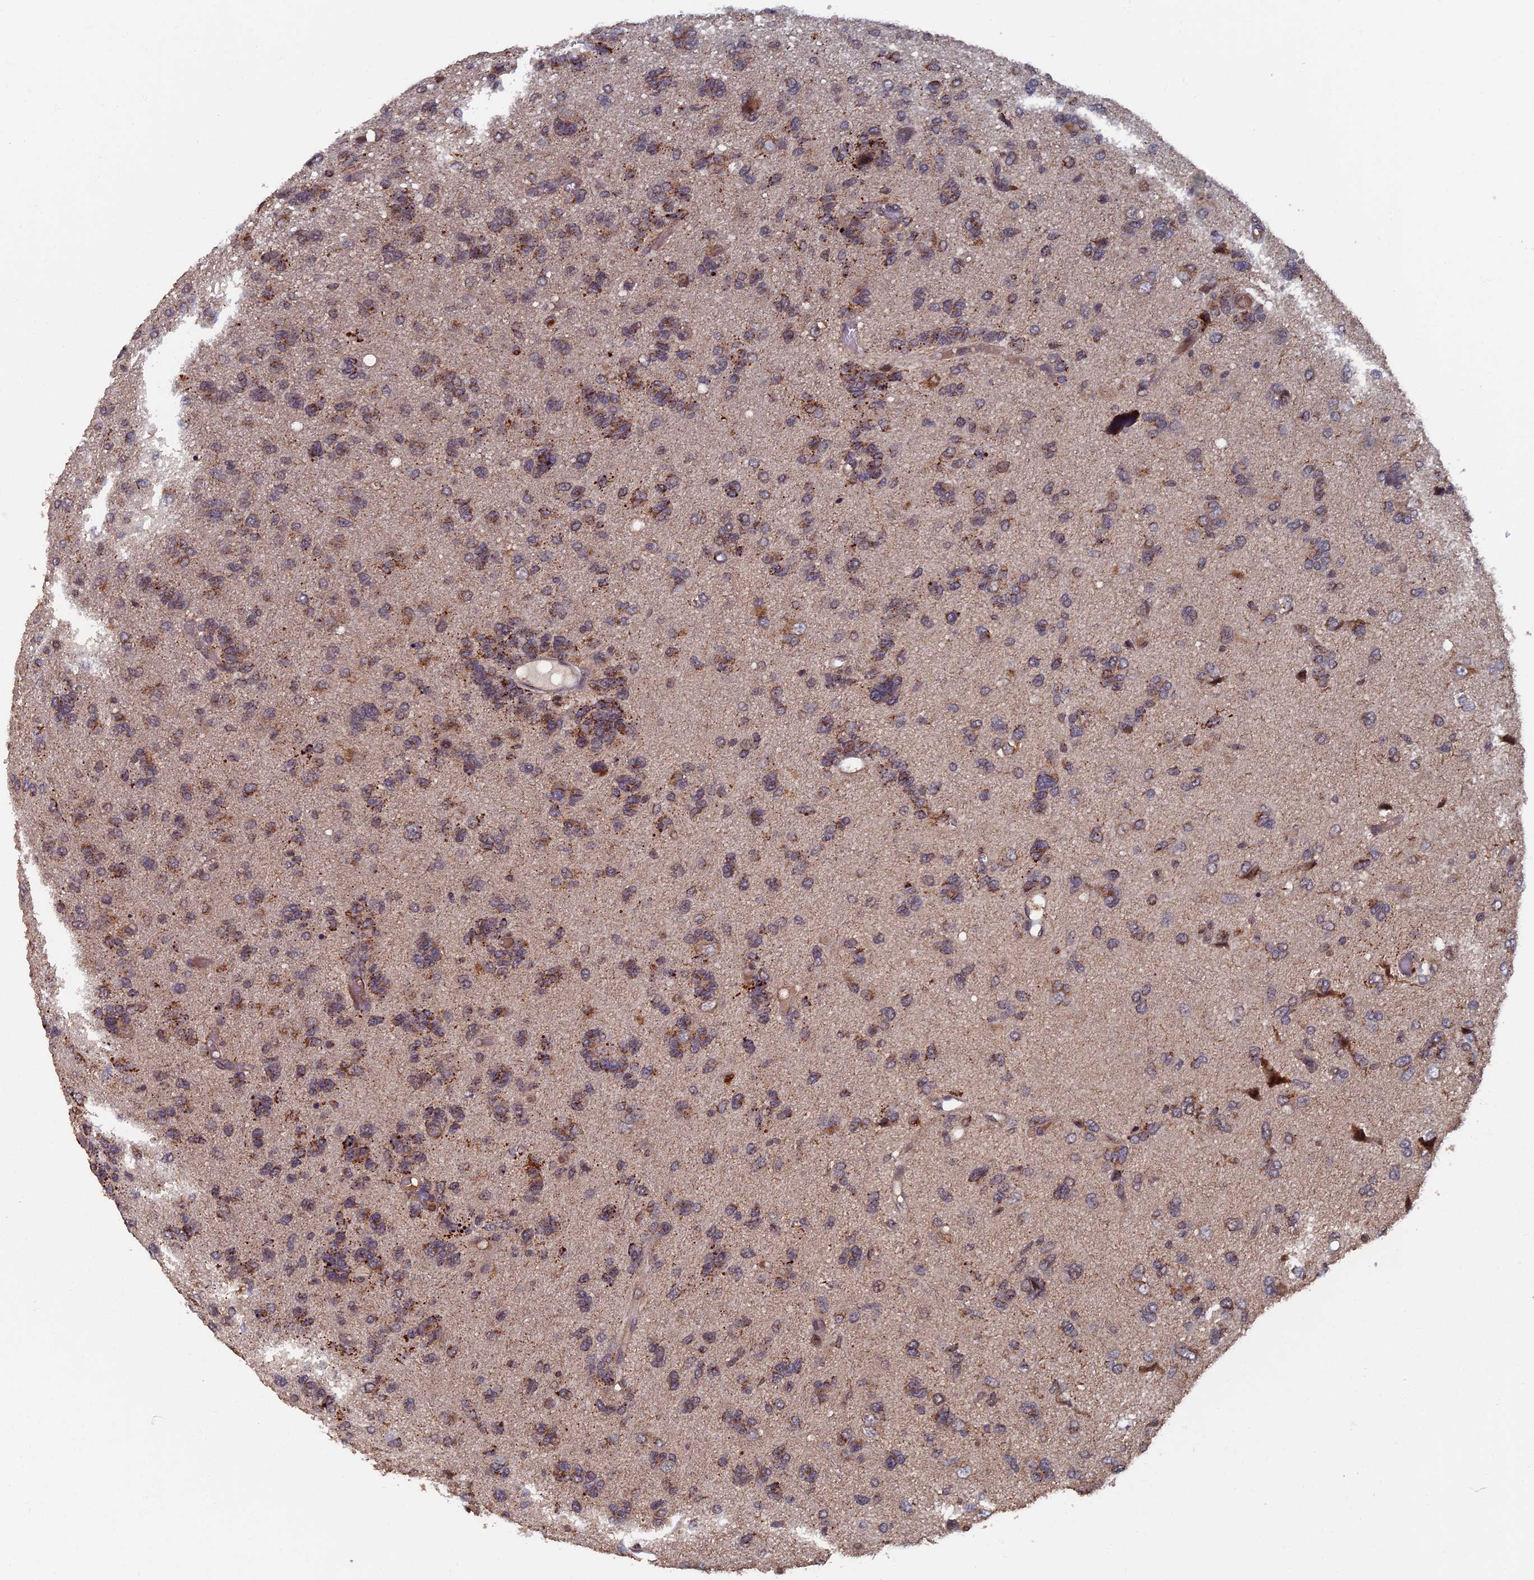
{"staining": {"intensity": "weak", "quantity": "25%-75%", "location": "cytoplasmic/membranous"}, "tissue": "glioma", "cell_type": "Tumor cells", "image_type": "cancer", "snomed": [{"axis": "morphology", "description": "Glioma, malignant, High grade"}, {"axis": "topography", "description": "Brain"}], "caption": "Tumor cells demonstrate low levels of weak cytoplasmic/membranous staining in approximately 25%-75% of cells in malignant glioma (high-grade).", "gene": "RASGRF1", "patient": {"sex": "female", "age": 59}}